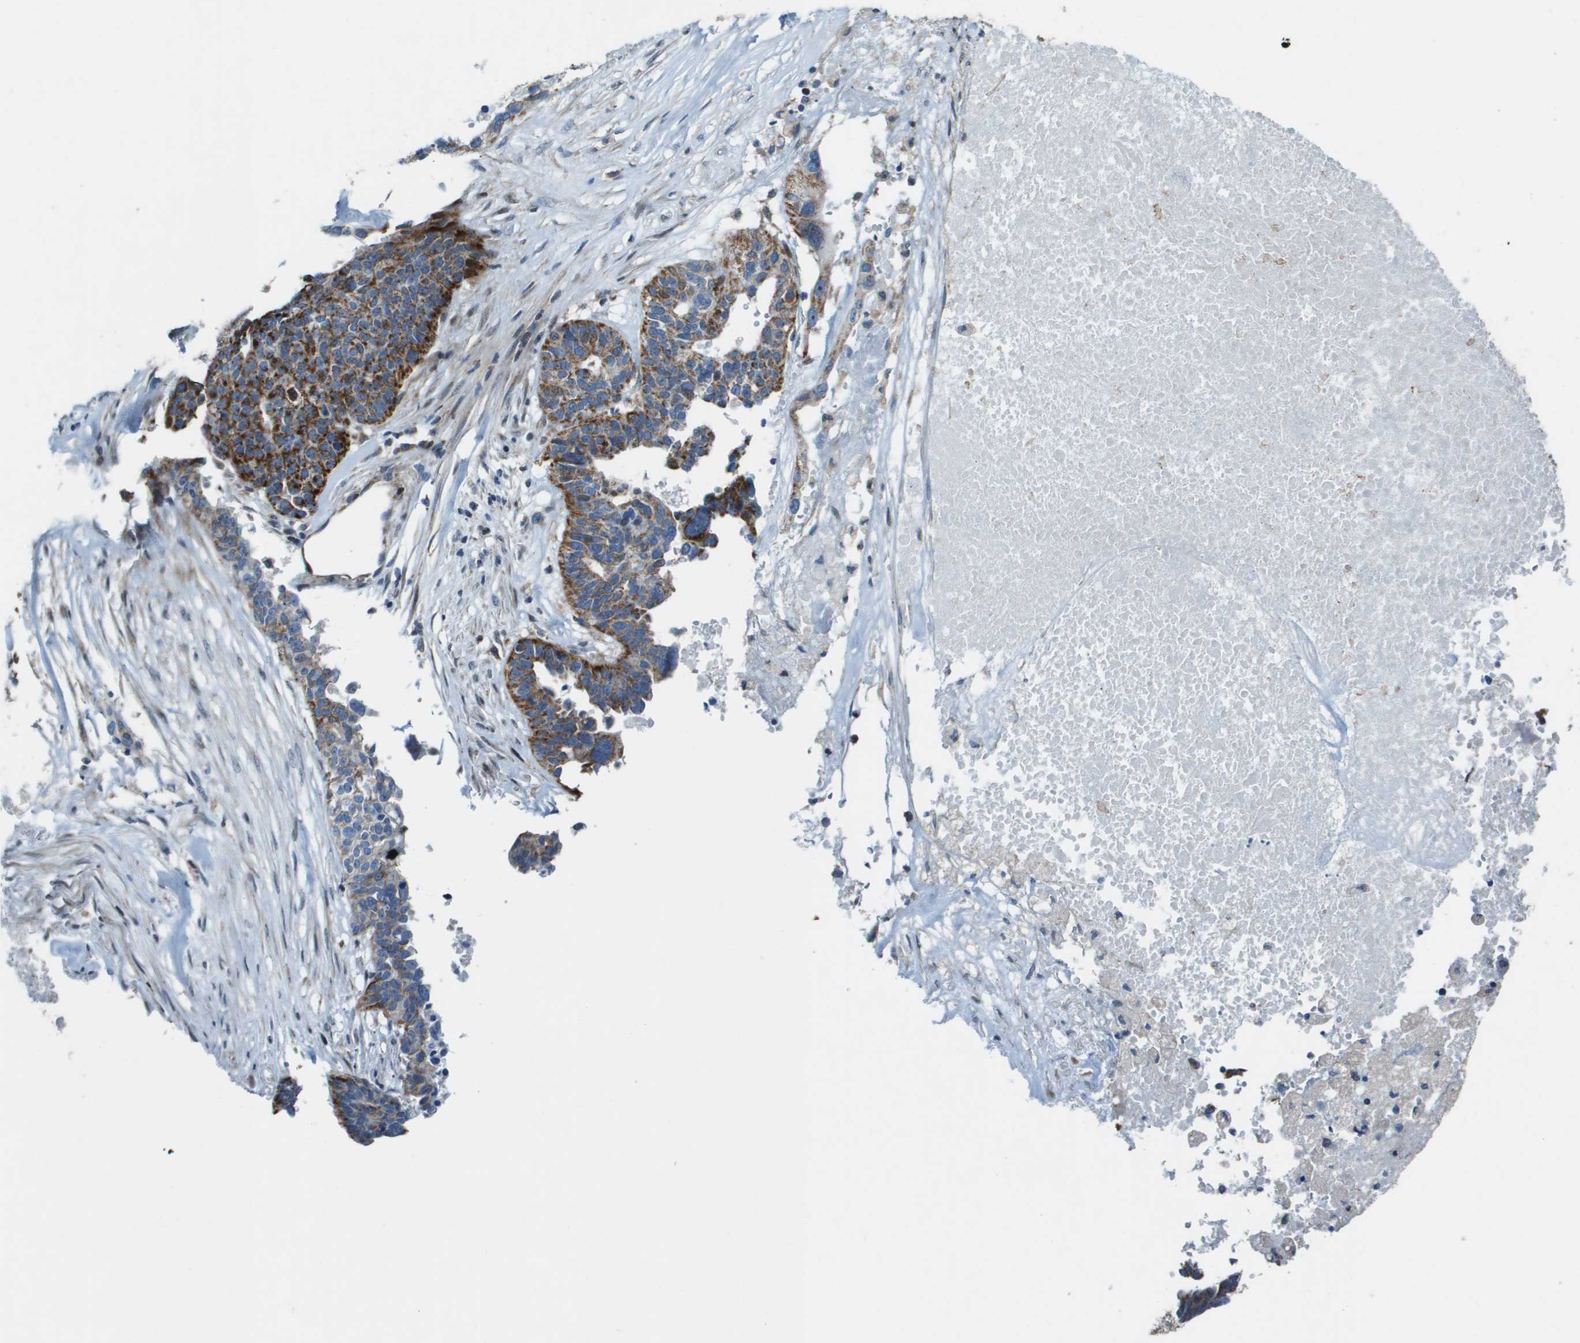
{"staining": {"intensity": "moderate", "quantity": ">75%", "location": "cytoplasmic/membranous"}, "tissue": "ovarian cancer", "cell_type": "Tumor cells", "image_type": "cancer", "snomed": [{"axis": "morphology", "description": "Cystadenocarcinoma, serous, NOS"}, {"axis": "topography", "description": "Ovary"}], "caption": "About >75% of tumor cells in serous cystadenocarcinoma (ovarian) exhibit moderate cytoplasmic/membranous protein positivity as visualized by brown immunohistochemical staining.", "gene": "MGAT3", "patient": {"sex": "female", "age": 59}}